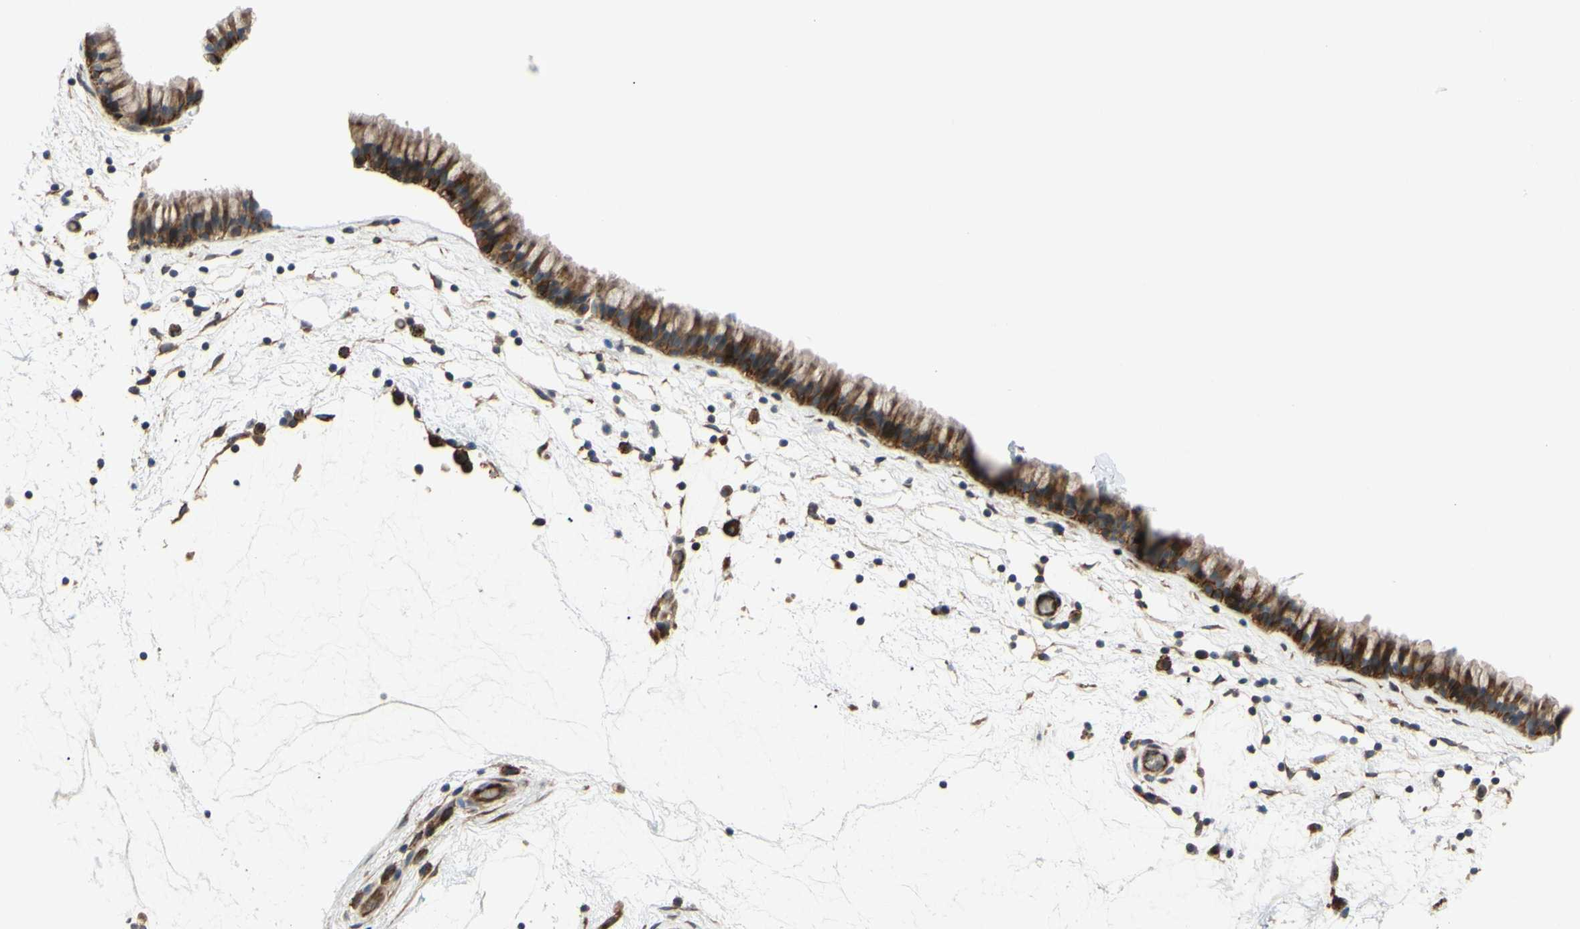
{"staining": {"intensity": "moderate", "quantity": ">75%", "location": "cytoplasmic/membranous"}, "tissue": "nasopharynx", "cell_type": "Respiratory epithelial cells", "image_type": "normal", "snomed": [{"axis": "morphology", "description": "Normal tissue, NOS"}, {"axis": "morphology", "description": "Inflammation, NOS"}, {"axis": "topography", "description": "Nasopharynx"}], "caption": "Immunohistochemical staining of benign human nasopharynx exhibits >75% levels of moderate cytoplasmic/membranous protein expression in about >75% of respiratory epithelial cells. Nuclei are stained in blue.", "gene": "SPTLC1", "patient": {"sex": "male", "age": 48}}